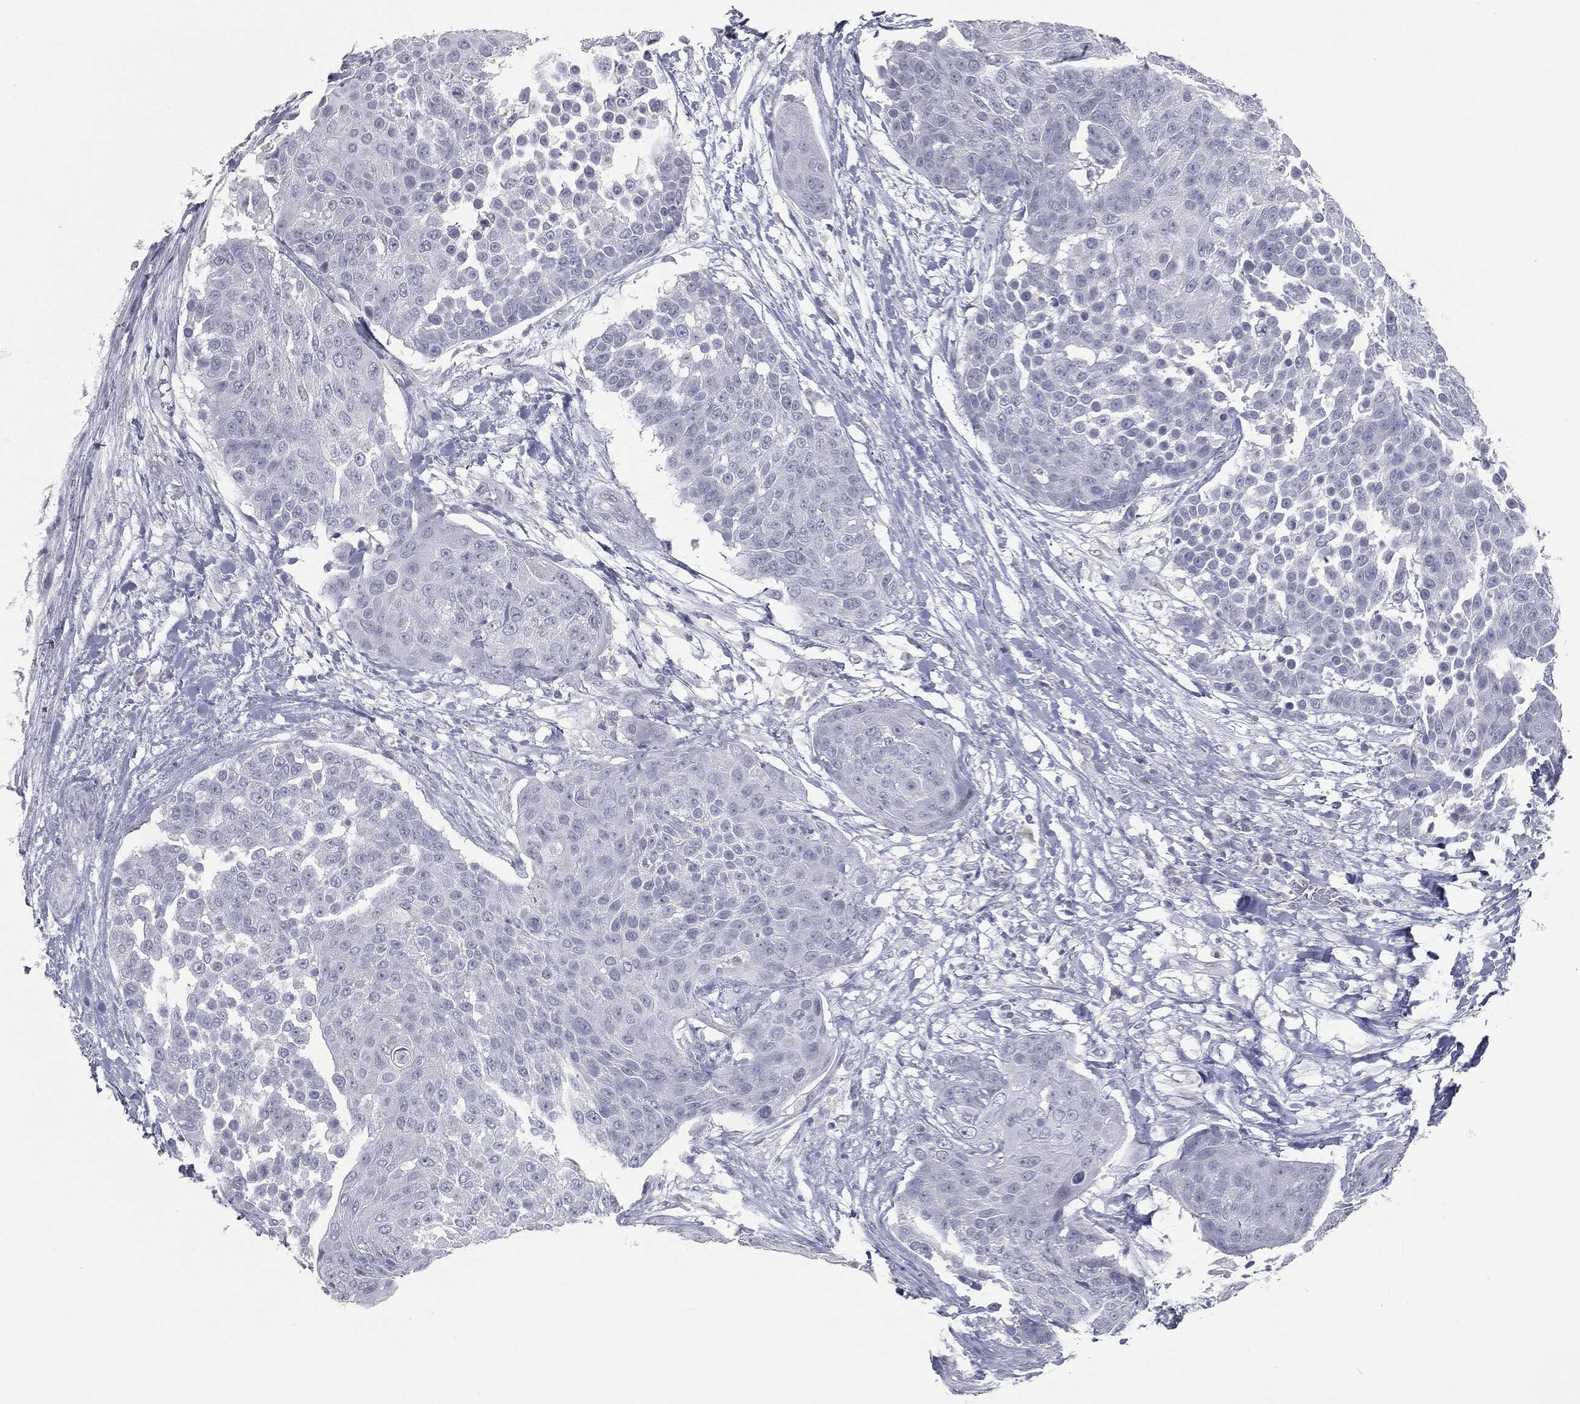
{"staining": {"intensity": "negative", "quantity": "none", "location": "none"}, "tissue": "urothelial cancer", "cell_type": "Tumor cells", "image_type": "cancer", "snomed": [{"axis": "morphology", "description": "Urothelial carcinoma, High grade"}, {"axis": "topography", "description": "Urinary bladder"}], "caption": "This is an immunohistochemistry micrograph of human urothelial carcinoma (high-grade). There is no expression in tumor cells.", "gene": "PRAME", "patient": {"sex": "female", "age": 63}}